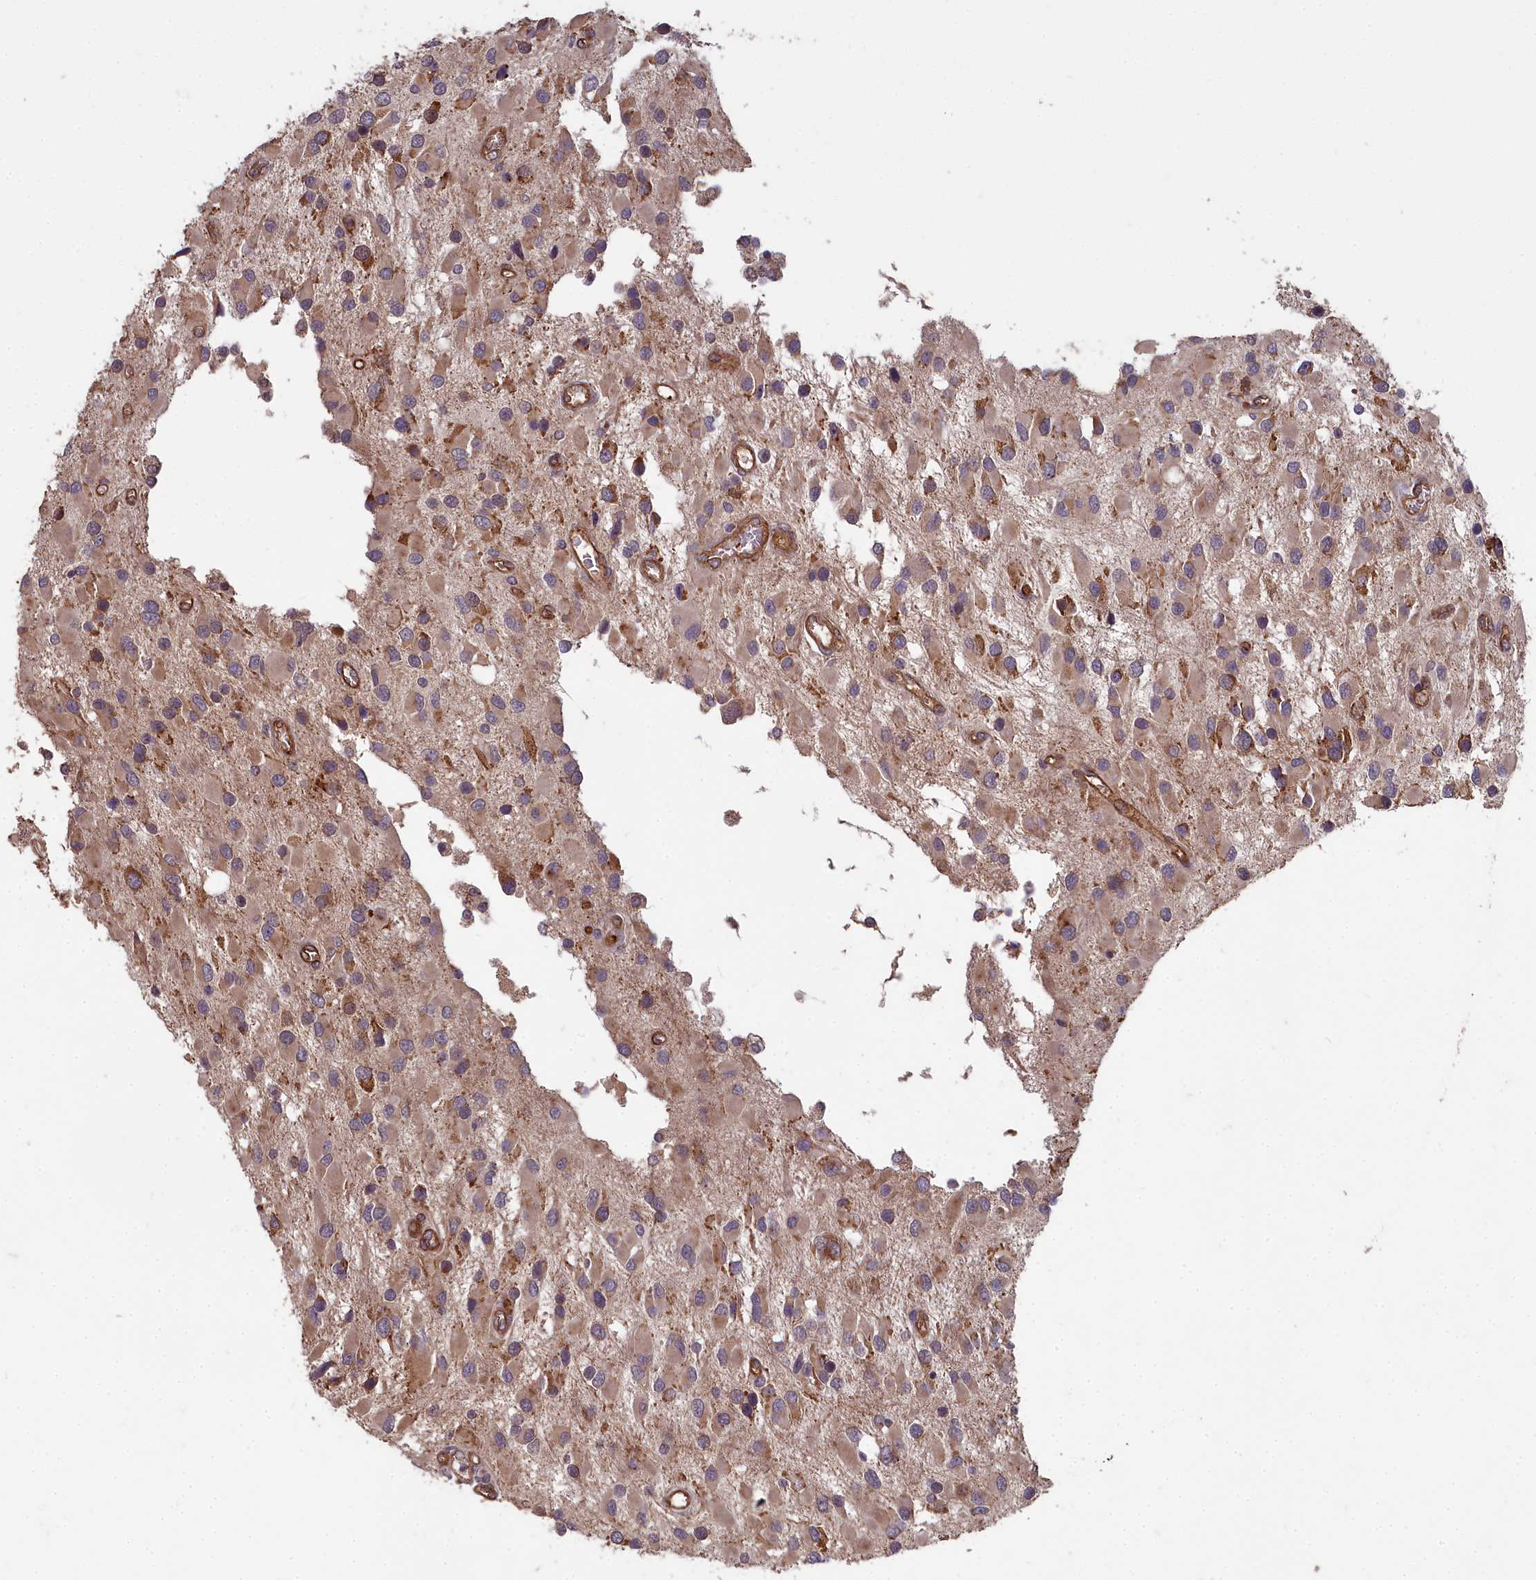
{"staining": {"intensity": "moderate", "quantity": ">75%", "location": "cytoplasmic/membranous"}, "tissue": "glioma", "cell_type": "Tumor cells", "image_type": "cancer", "snomed": [{"axis": "morphology", "description": "Glioma, malignant, High grade"}, {"axis": "topography", "description": "Brain"}], "caption": "The image exhibits a brown stain indicating the presence of a protein in the cytoplasmic/membranous of tumor cells in malignant high-grade glioma.", "gene": "TSPYL4", "patient": {"sex": "male", "age": 53}}